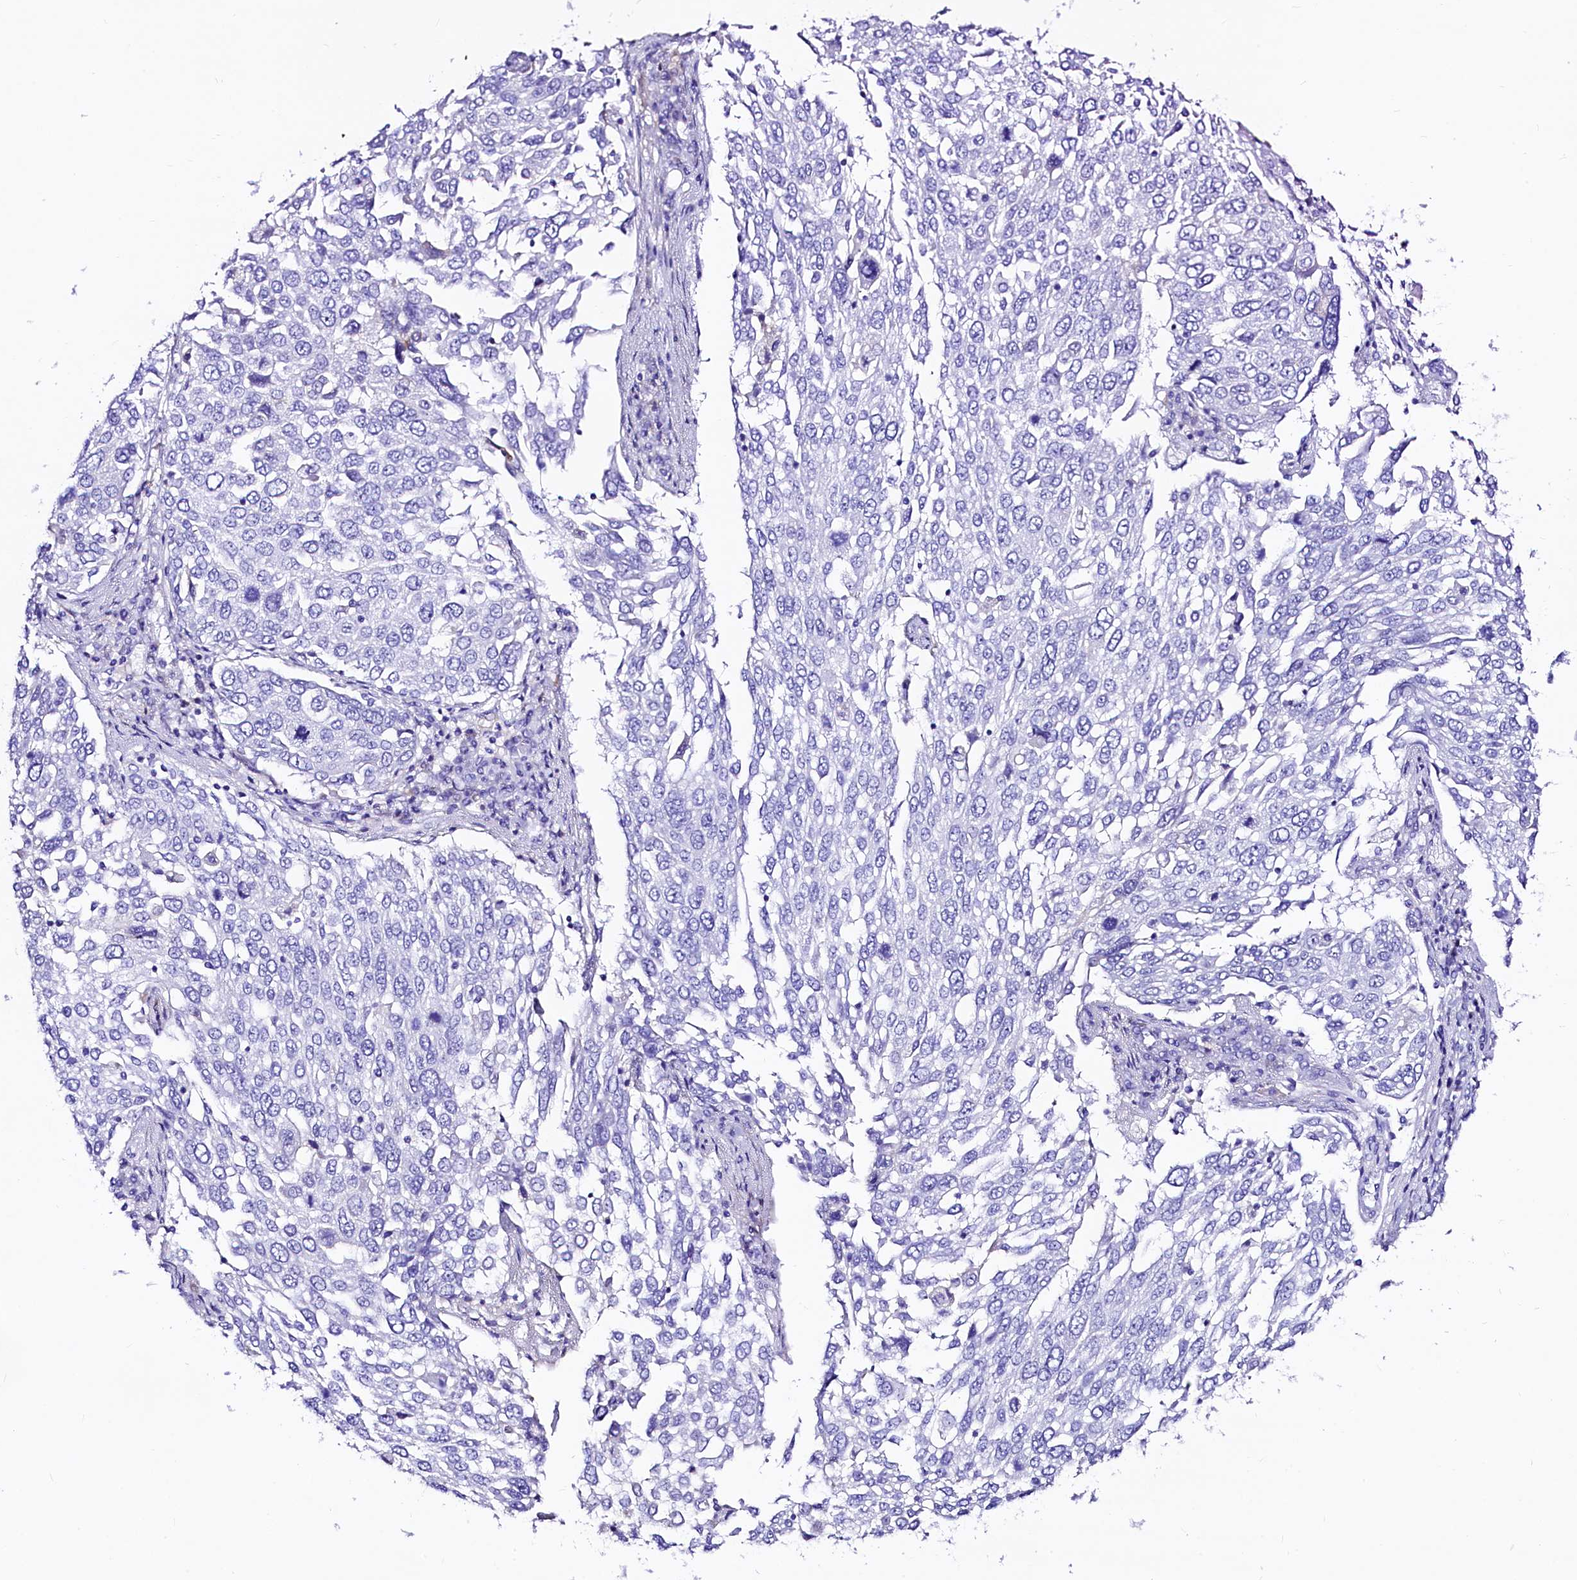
{"staining": {"intensity": "negative", "quantity": "none", "location": "none"}, "tissue": "lung cancer", "cell_type": "Tumor cells", "image_type": "cancer", "snomed": [{"axis": "morphology", "description": "Squamous cell carcinoma, NOS"}, {"axis": "topography", "description": "Lung"}], "caption": "This image is of squamous cell carcinoma (lung) stained with IHC to label a protein in brown with the nuclei are counter-stained blue. There is no expression in tumor cells.", "gene": "RBP3", "patient": {"sex": "male", "age": 65}}